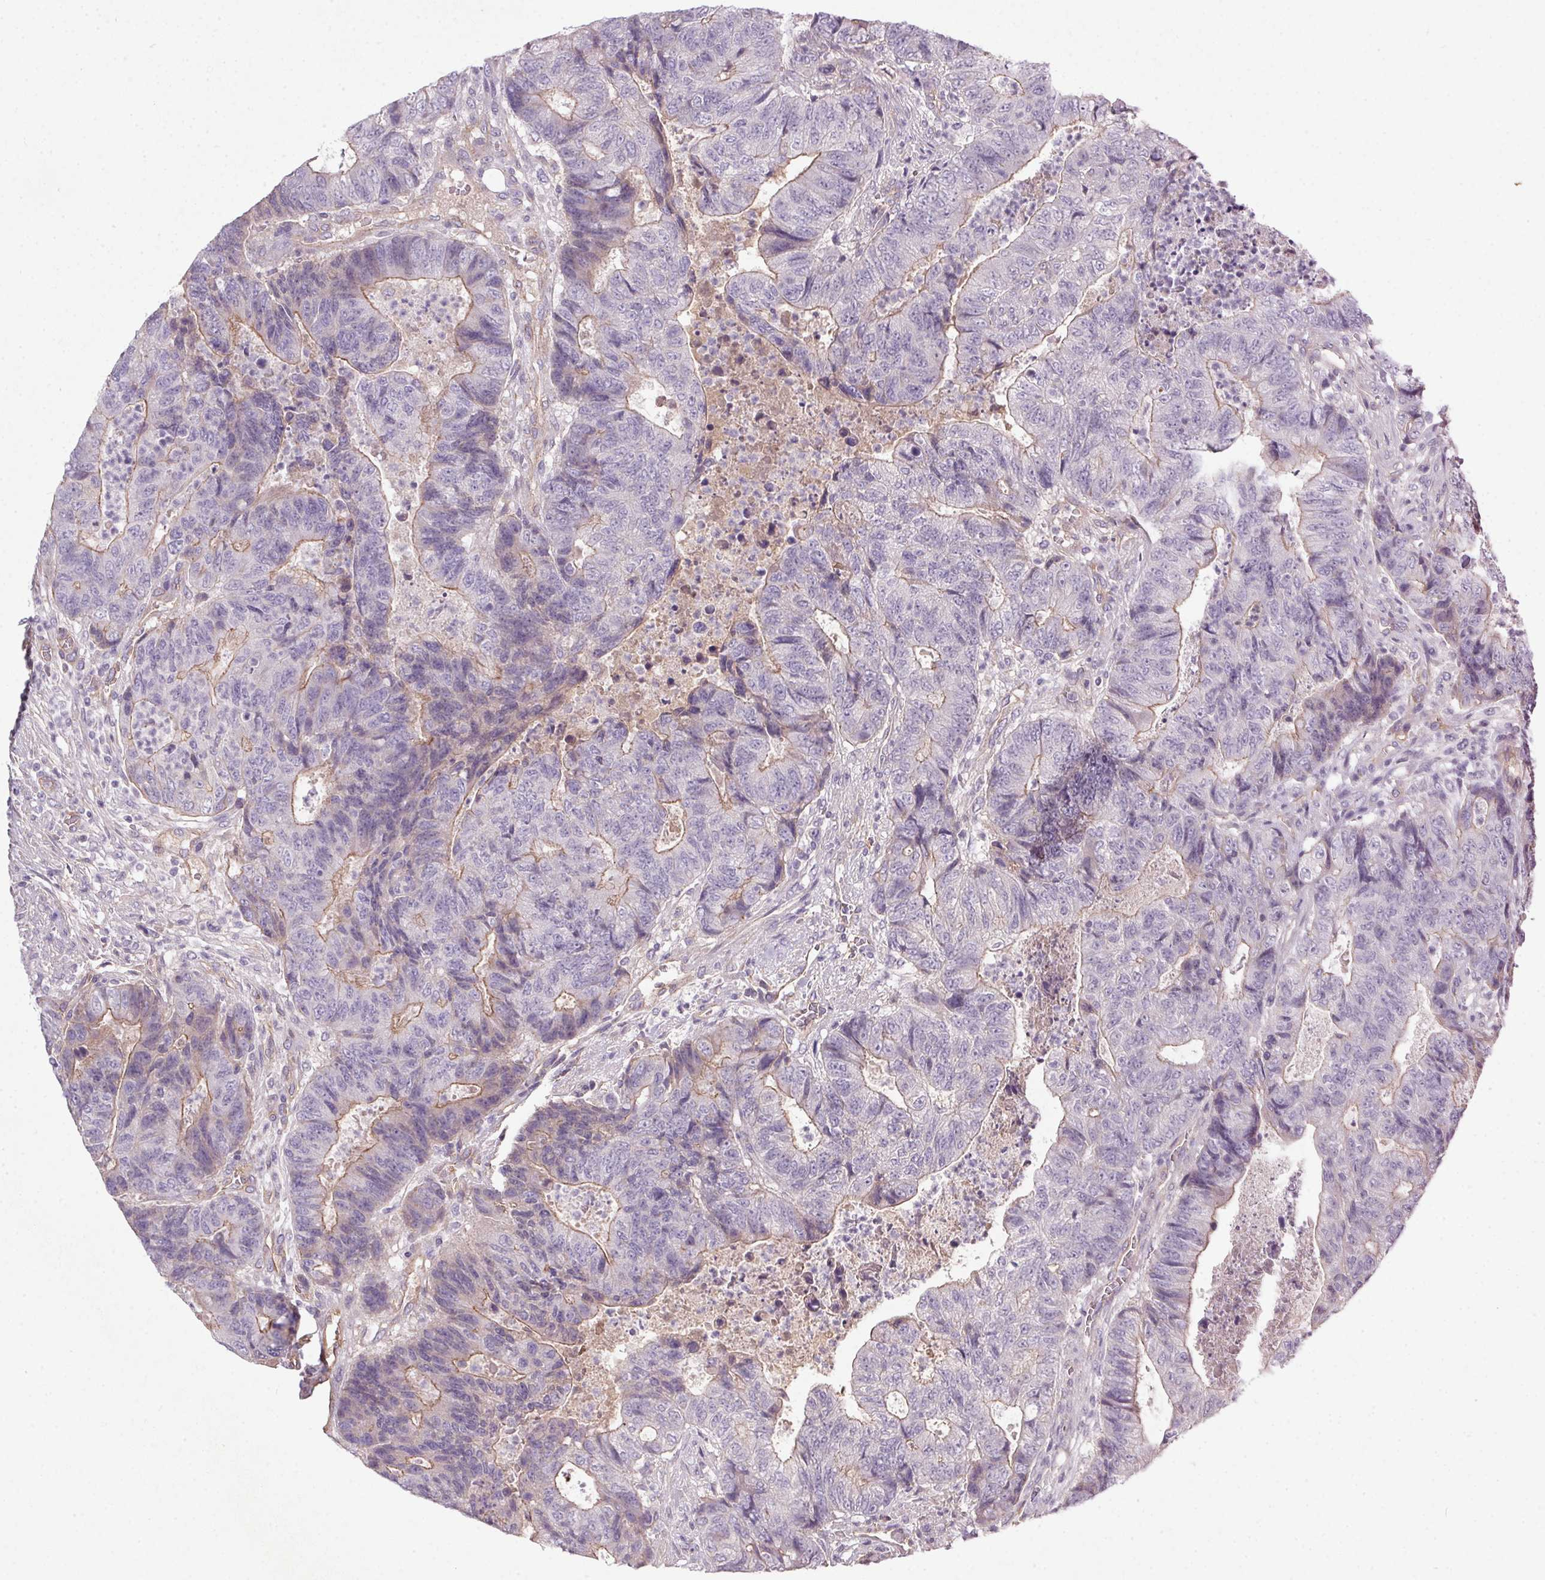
{"staining": {"intensity": "weak", "quantity": "25%-75%", "location": "cytoplasmic/membranous"}, "tissue": "colorectal cancer", "cell_type": "Tumor cells", "image_type": "cancer", "snomed": [{"axis": "morphology", "description": "Adenocarcinoma, NOS"}, {"axis": "topography", "description": "Colon"}], "caption": "Human adenocarcinoma (colorectal) stained for a protein (brown) demonstrates weak cytoplasmic/membranous positive positivity in approximately 25%-75% of tumor cells.", "gene": "APOC4", "patient": {"sex": "female", "age": 48}}